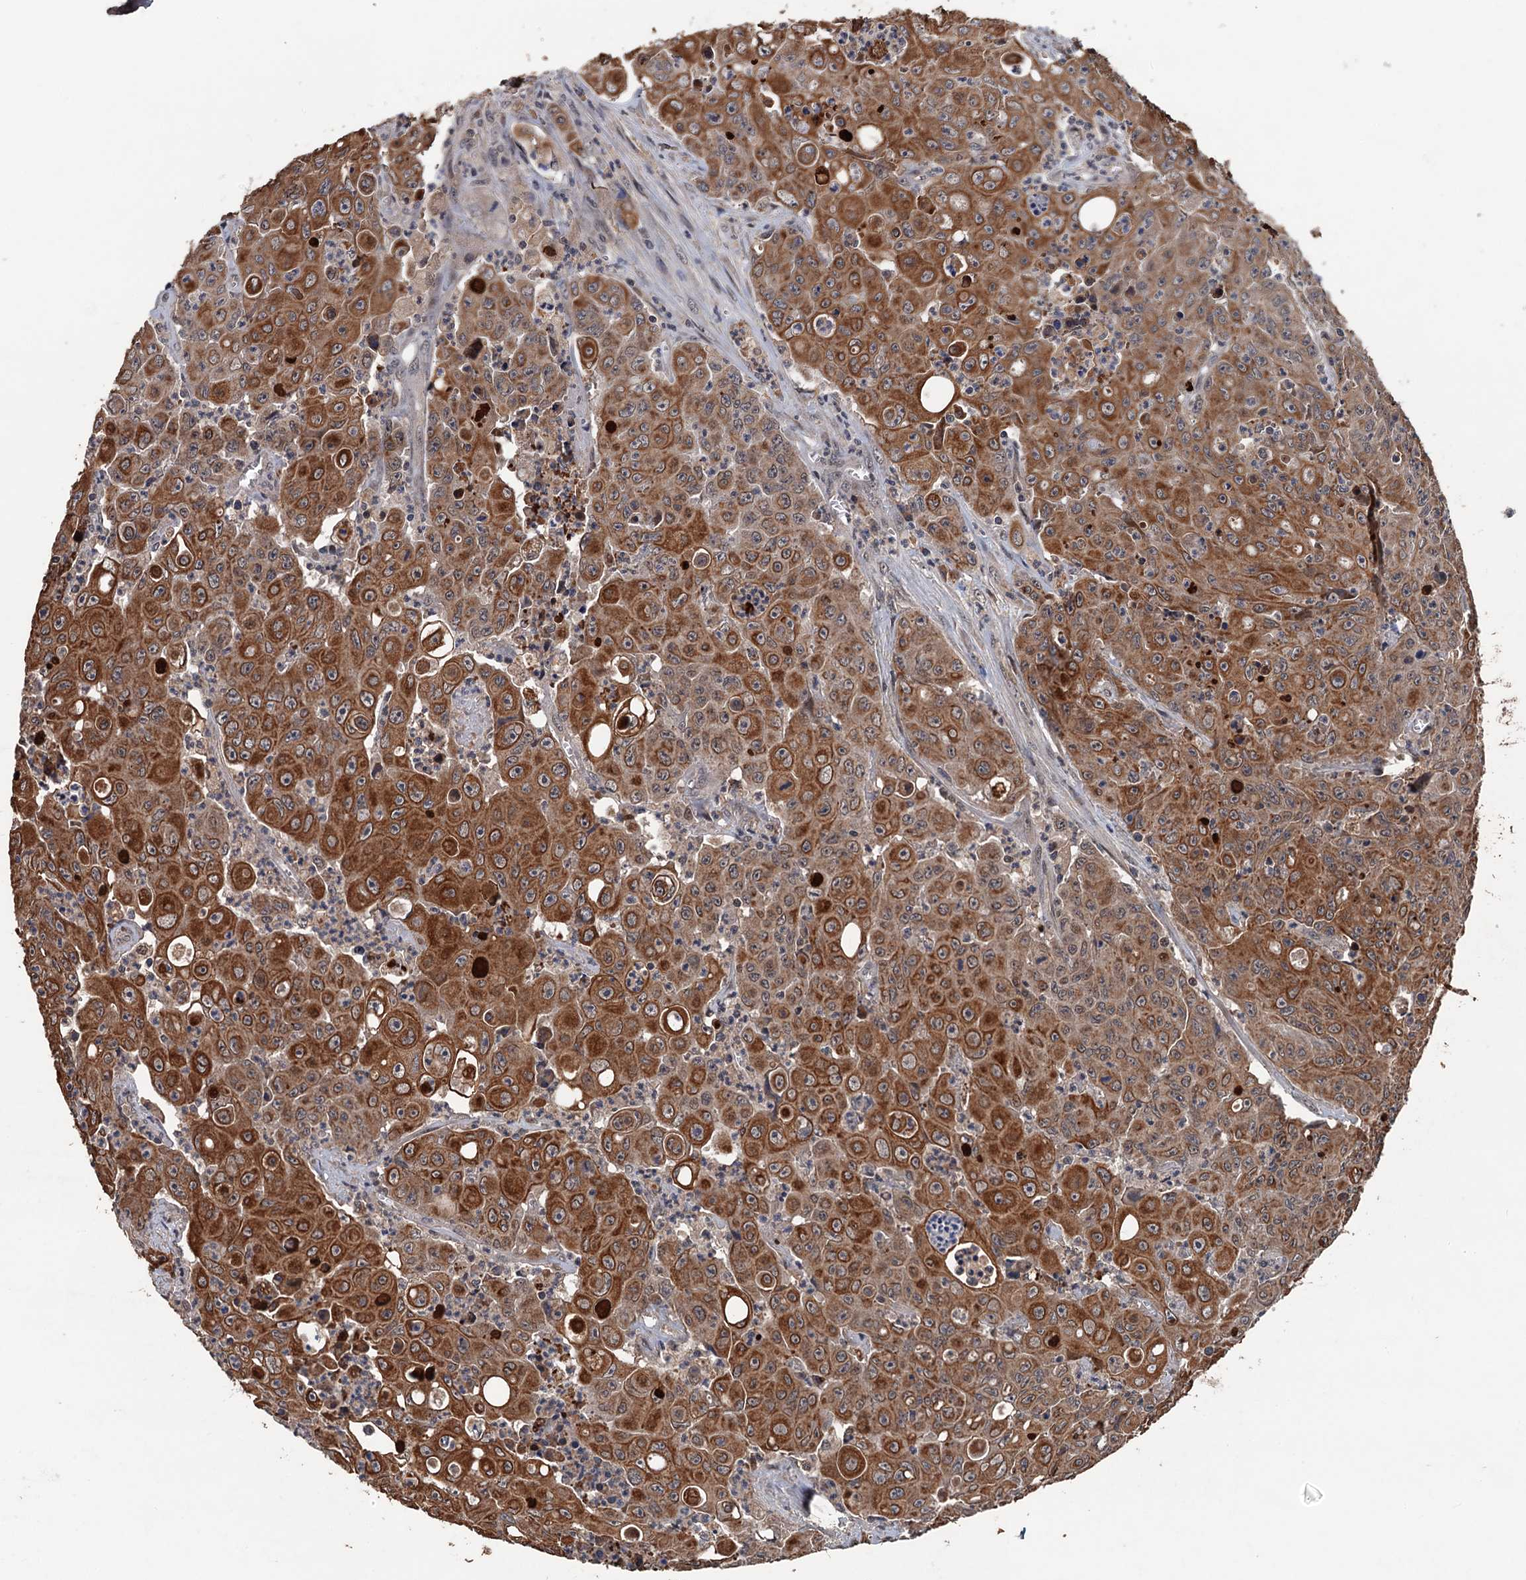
{"staining": {"intensity": "moderate", "quantity": ">75%", "location": "cytoplasmic/membranous"}, "tissue": "colorectal cancer", "cell_type": "Tumor cells", "image_type": "cancer", "snomed": [{"axis": "morphology", "description": "Adenocarcinoma, NOS"}, {"axis": "topography", "description": "Colon"}], "caption": "Human adenocarcinoma (colorectal) stained for a protein (brown) exhibits moderate cytoplasmic/membranous positive staining in approximately >75% of tumor cells.", "gene": "ZNF438", "patient": {"sex": "male", "age": 51}}